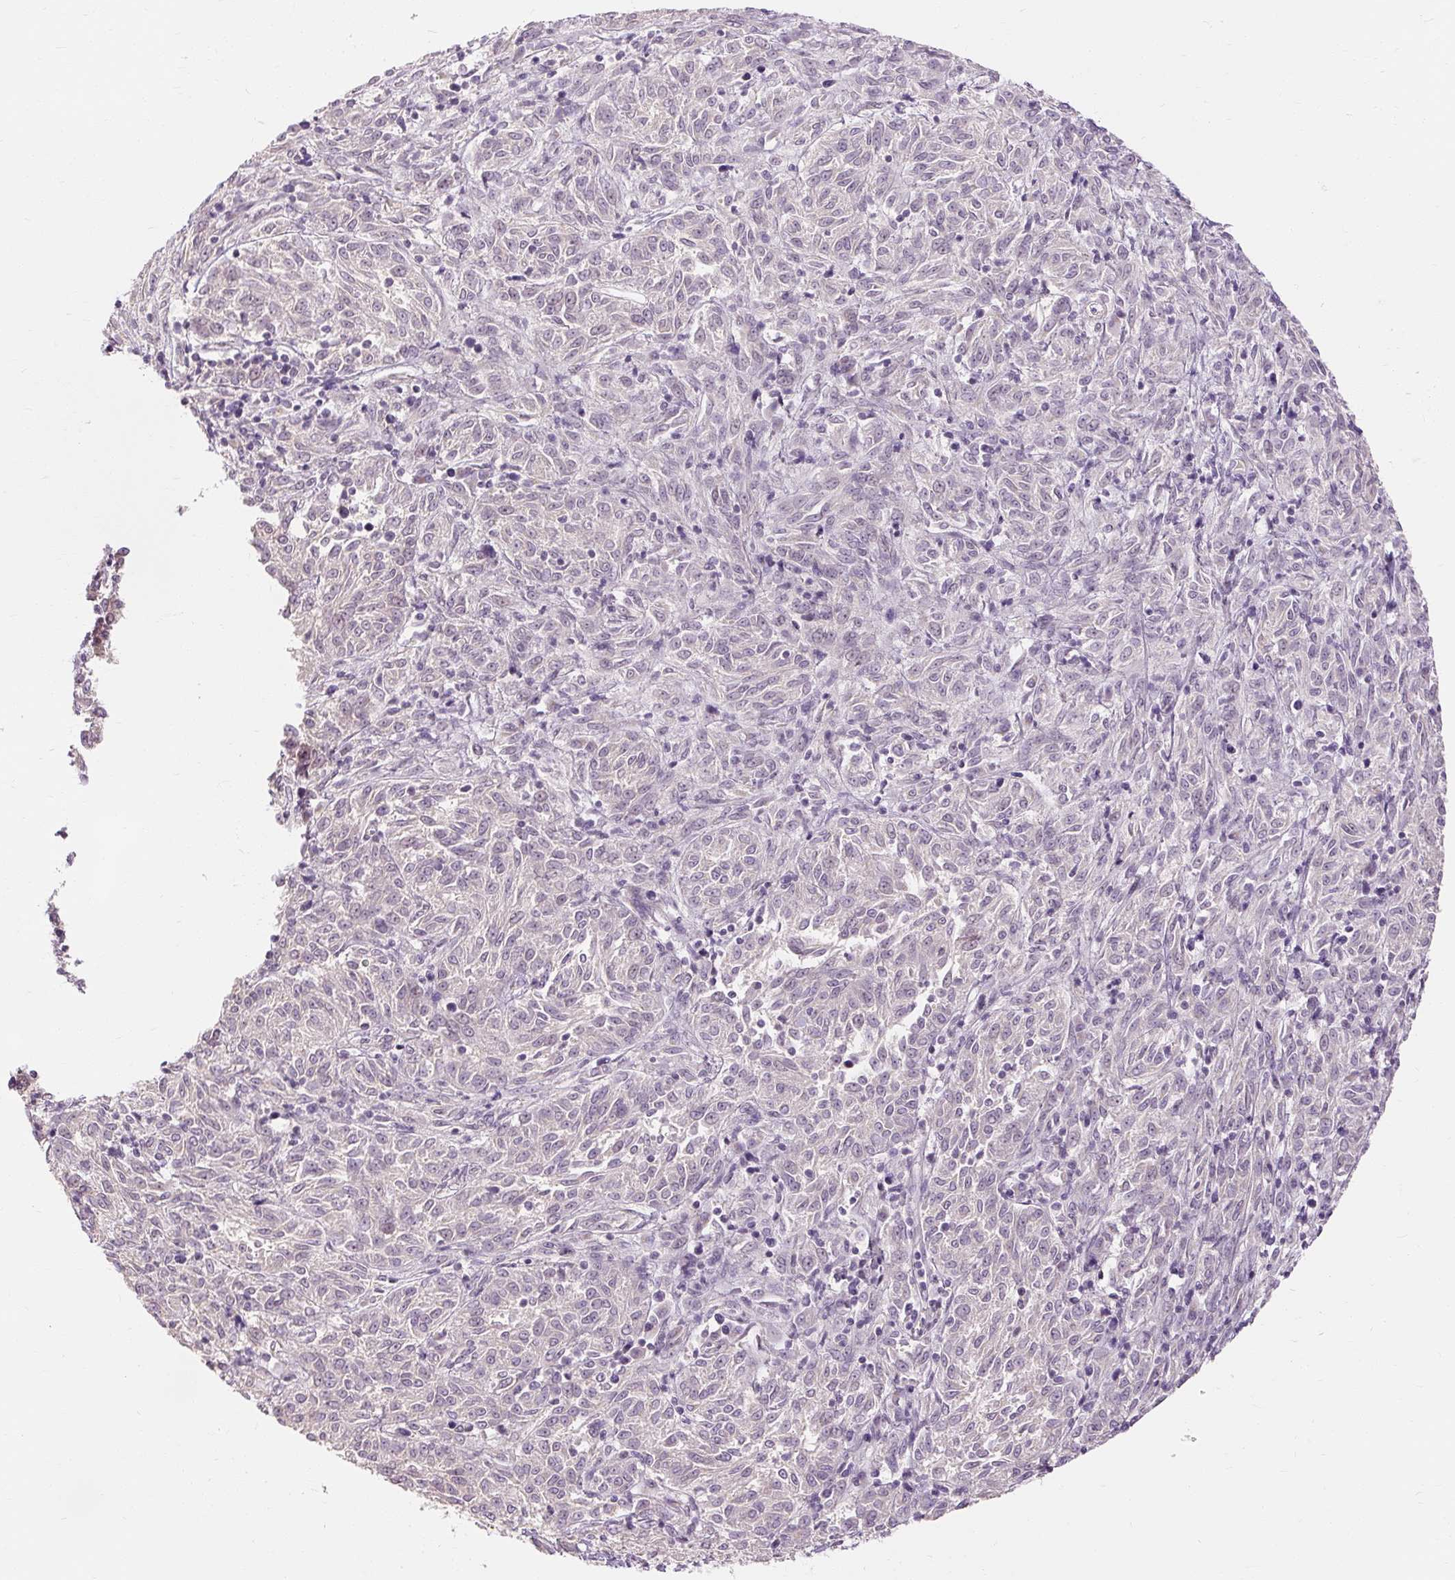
{"staining": {"intensity": "negative", "quantity": "none", "location": "none"}, "tissue": "melanoma", "cell_type": "Tumor cells", "image_type": "cancer", "snomed": [{"axis": "morphology", "description": "Malignant melanoma, NOS"}, {"axis": "topography", "description": "Skin"}], "caption": "DAB immunohistochemical staining of malignant melanoma exhibits no significant expression in tumor cells. (DAB immunohistochemistry, high magnification).", "gene": "CAPN3", "patient": {"sex": "female", "age": 72}}